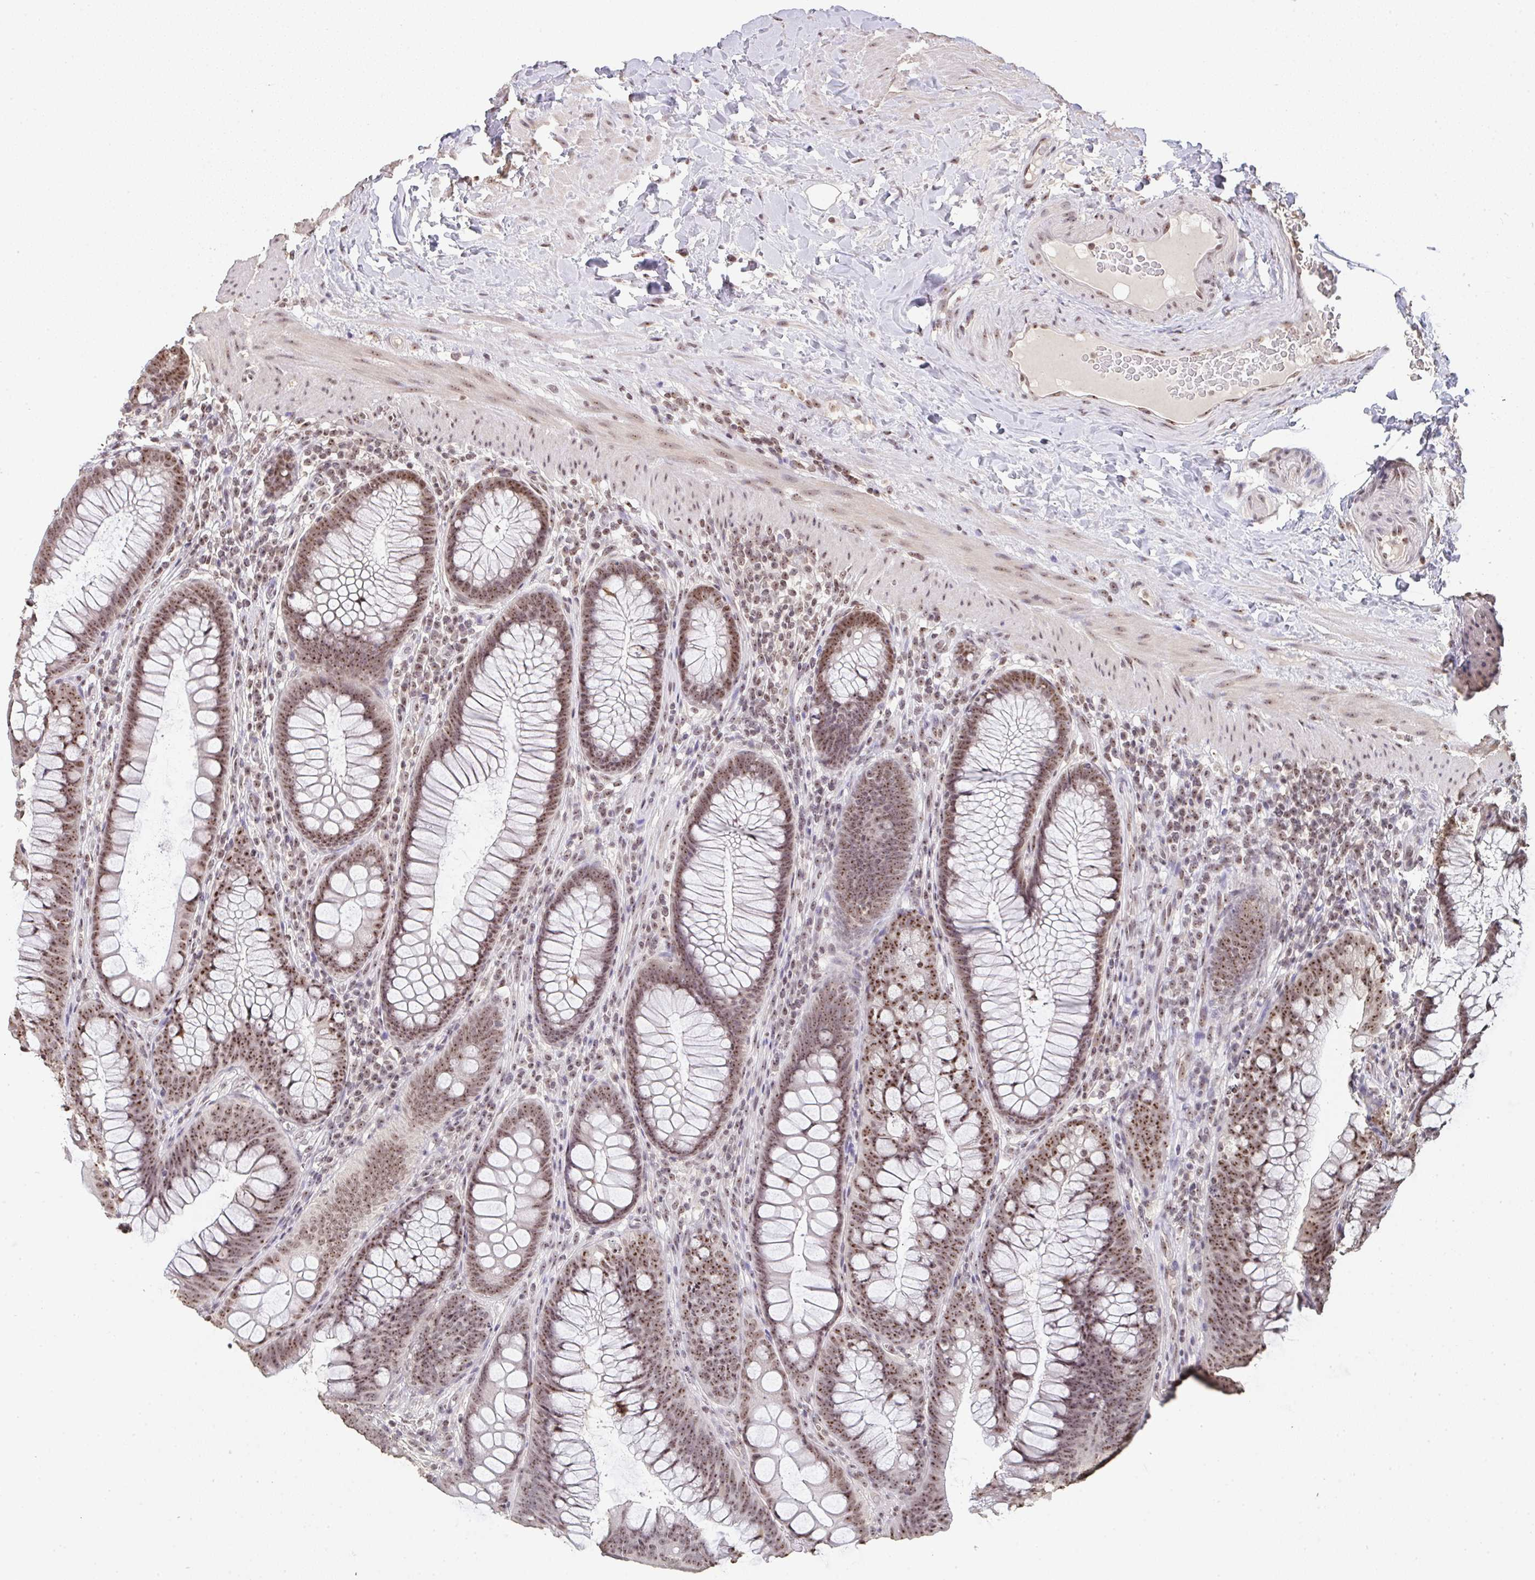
{"staining": {"intensity": "weak", "quantity": ">75%", "location": "nuclear"}, "tissue": "colon", "cell_type": "Endothelial cells", "image_type": "normal", "snomed": [{"axis": "morphology", "description": "Normal tissue, NOS"}, {"axis": "morphology", "description": "Adenoma, NOS"}, {"axis": "topography", "description": "Soft tissue"}, {"axis": "topography", "description": "Colon"}], "caption": "Brown immunohistochemical staining in normal colon displays weak nuclear expression in about >75% of endothelial cells.", "gene": "DKC1", "patient": {"sex": "male", "age": 47}}